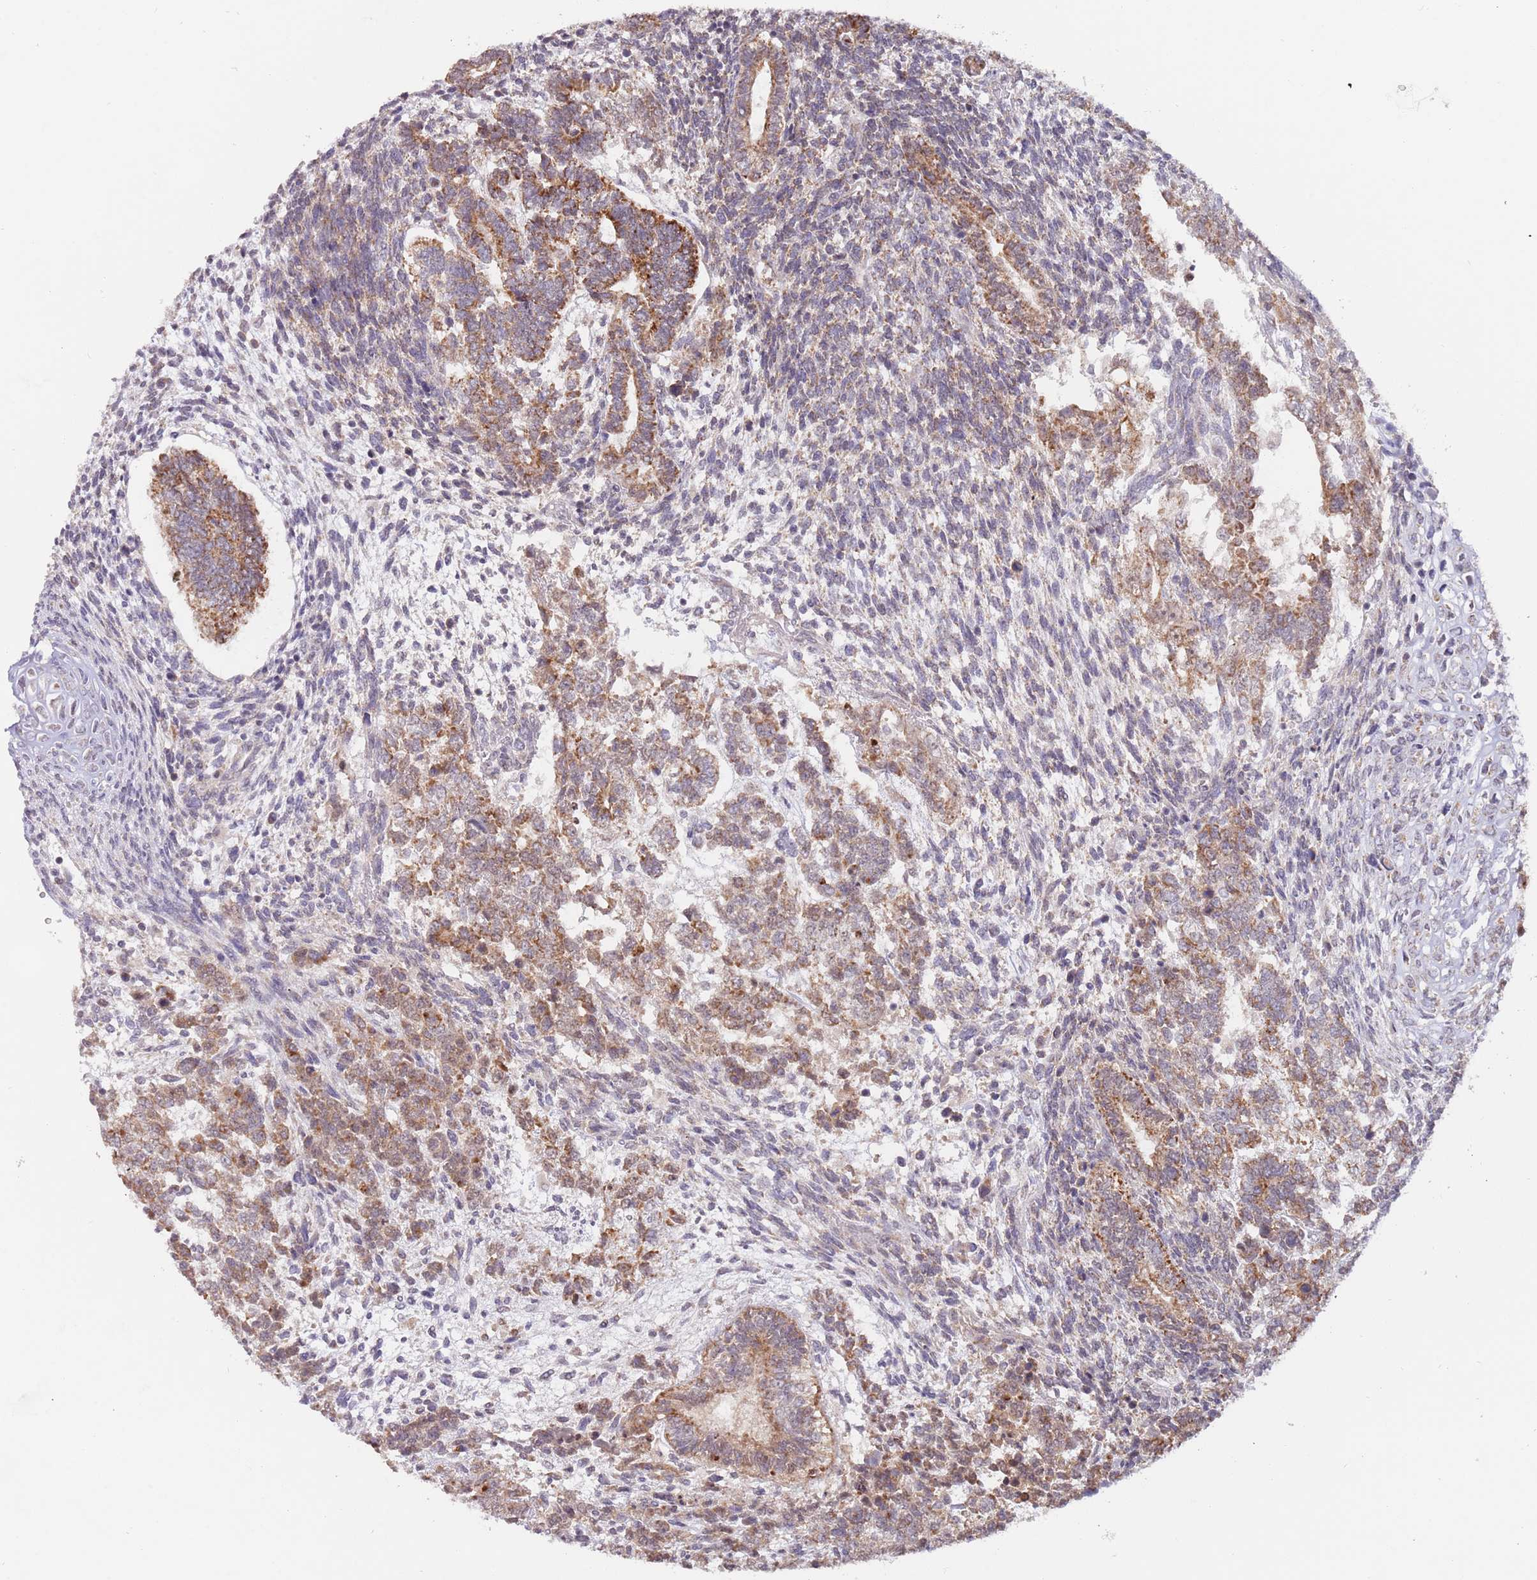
{"staining": {"intensity": "moderate", "quantity": ">75%", "location": "cytoplasmic/membranous"}, "tissue": "testis cancer", "cell_type": "Tumor cells", "image_type": "cancer", "snomed": [{"axis": "morphology", "description": "Carcinoma, Embryonal, NOS"}, {"axis": "topography", "description": "Testis"}], "caption": "Immunohistochemical staining of human testis cancer shows medium levels of moderate cytoplasmic/membranous protein staining in about >75% of tumor cells.", "gene": "TIMM13", "patient": {"sex": "male", "age": 23}}